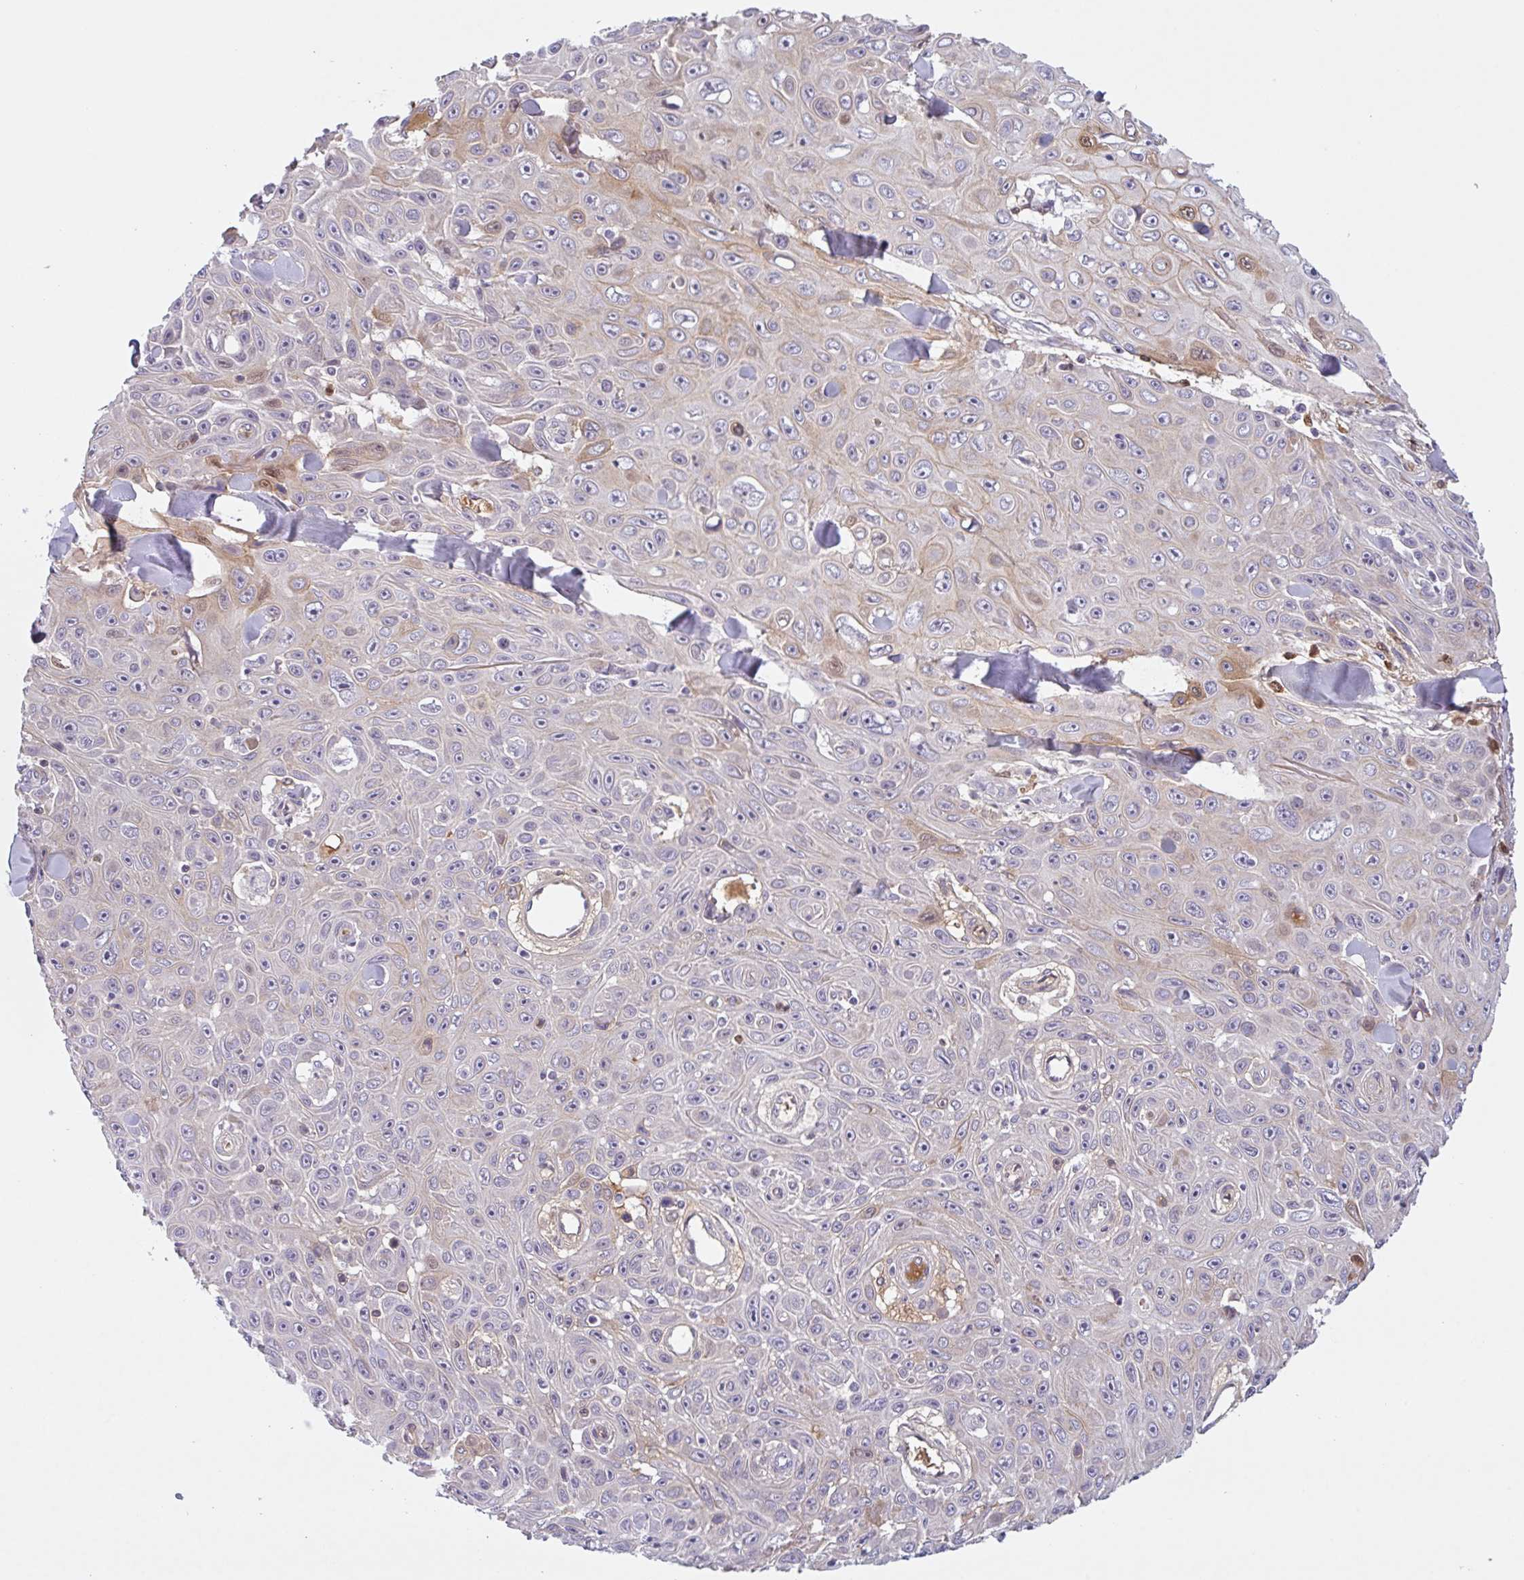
{"staining": {"intensity": "moderate", "quantity": "<25%", "location": "cytoplasmic/membranous"}, "tissue": "skin cancer", "cell_type": "Tumor cells", "image_type": "cancer", "snomed": [{"axis": "morphology", "description": "Squamous cell carcinoma, NOS"}, {"axis": "topography", "description": "Skin"}], "caption": "Skin cancer (squamous cell carcinoma) was stained to show a protein in brown. There is low levels of moderate cytoplasmic/membranous staining in about <25% of tumor cells.", "gene": "RHAG", "patient": {"sex": "male", "age": 82}}